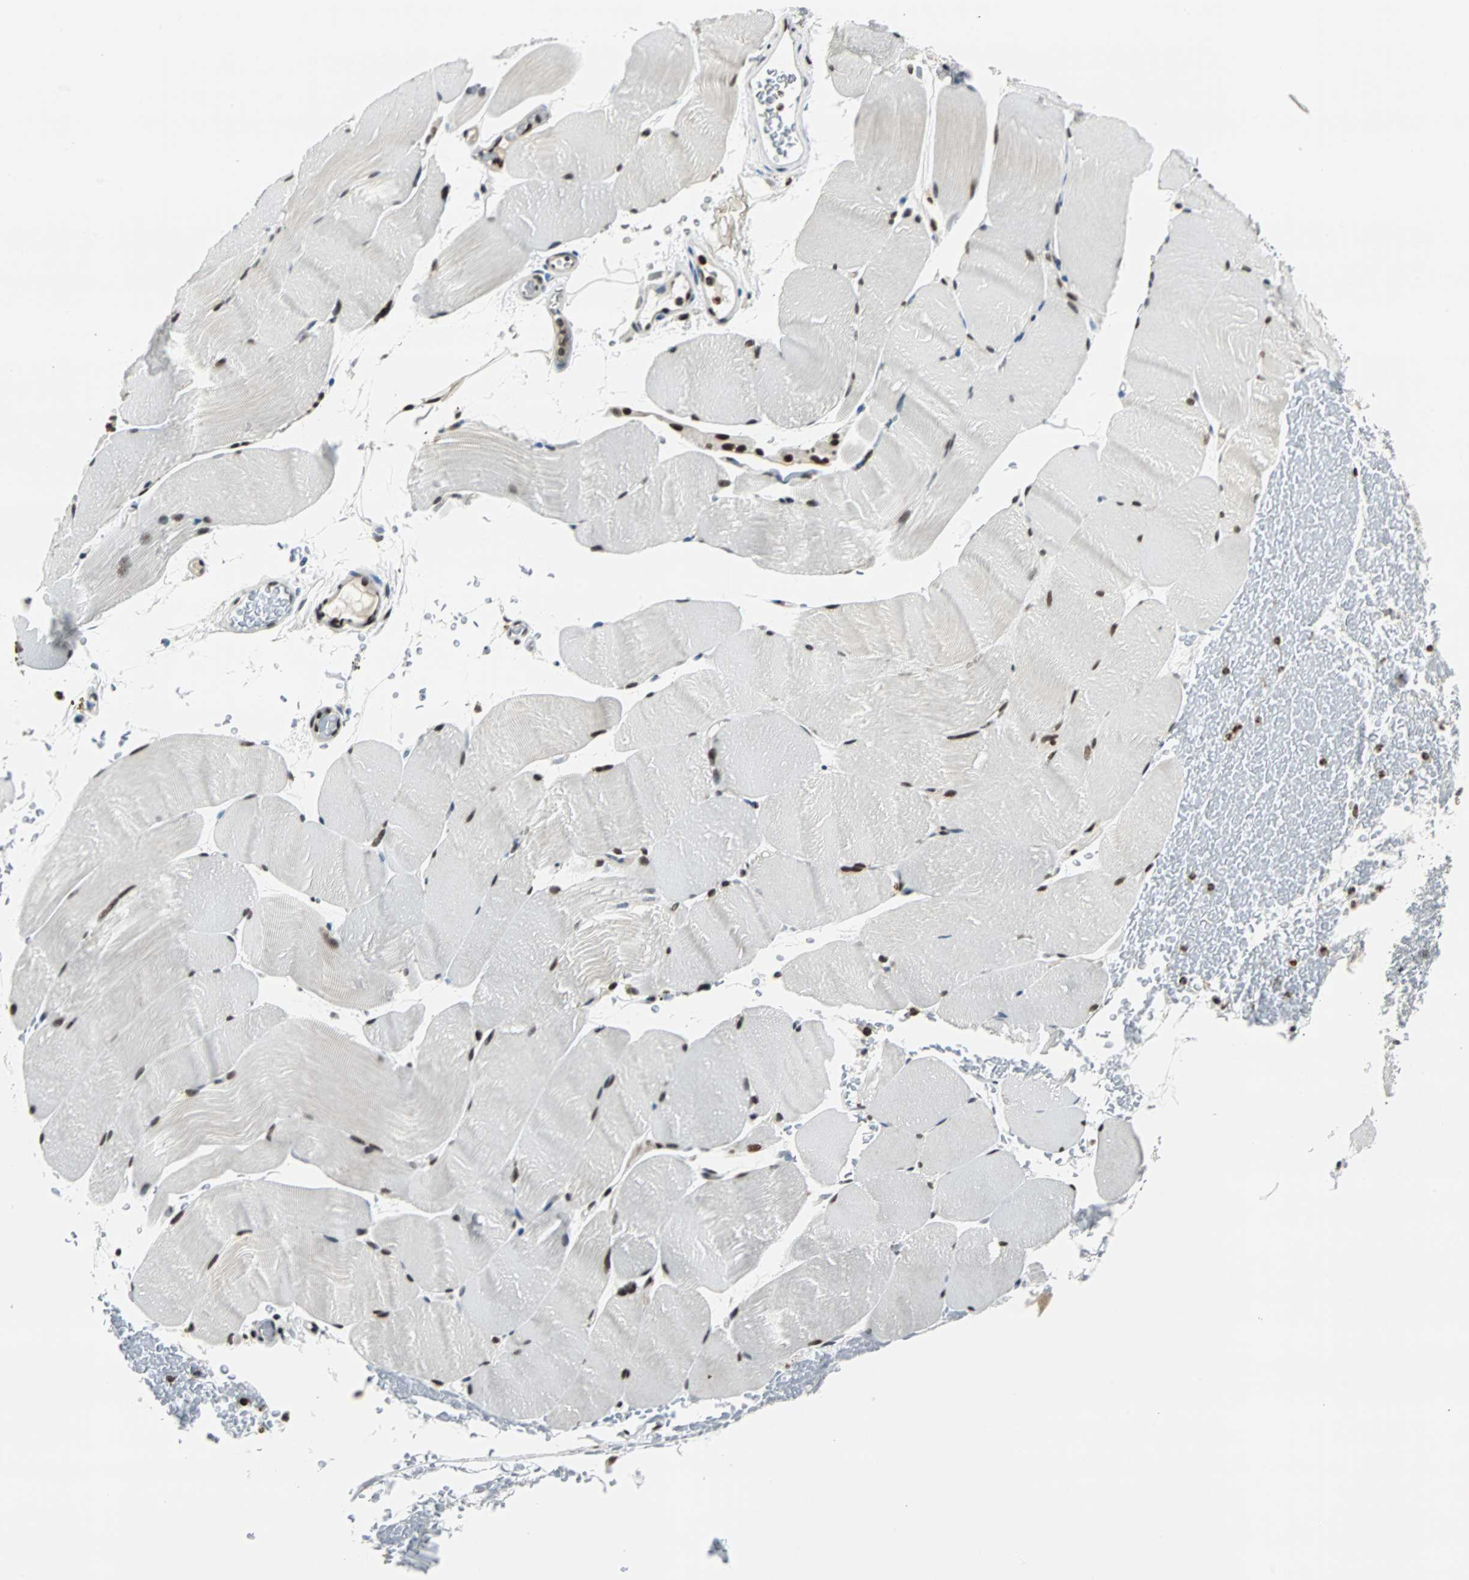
{"staining": {"intensity": "strong", "quantity": "25%-75%", "location": "nuclear"}, "tissue": "skeletal muscle", "cell_type": "Myocytes", "image_type": "normal", "snomed": [{"axis": "morphology", "description": "Normal tissue, NOS"}, {"axis": "topography", "description": "Skeletal muscle"}], "caption": "Protein expression analysis of normal human skeletal muscle reveals strong nuclear positivity in approximately 25%-75% of myocytes. (brown staining indicates protein expression, while blue staining denotes nuclei).", "gene": "XRCC4", "patient": {"sex": "female", "age": 37}}